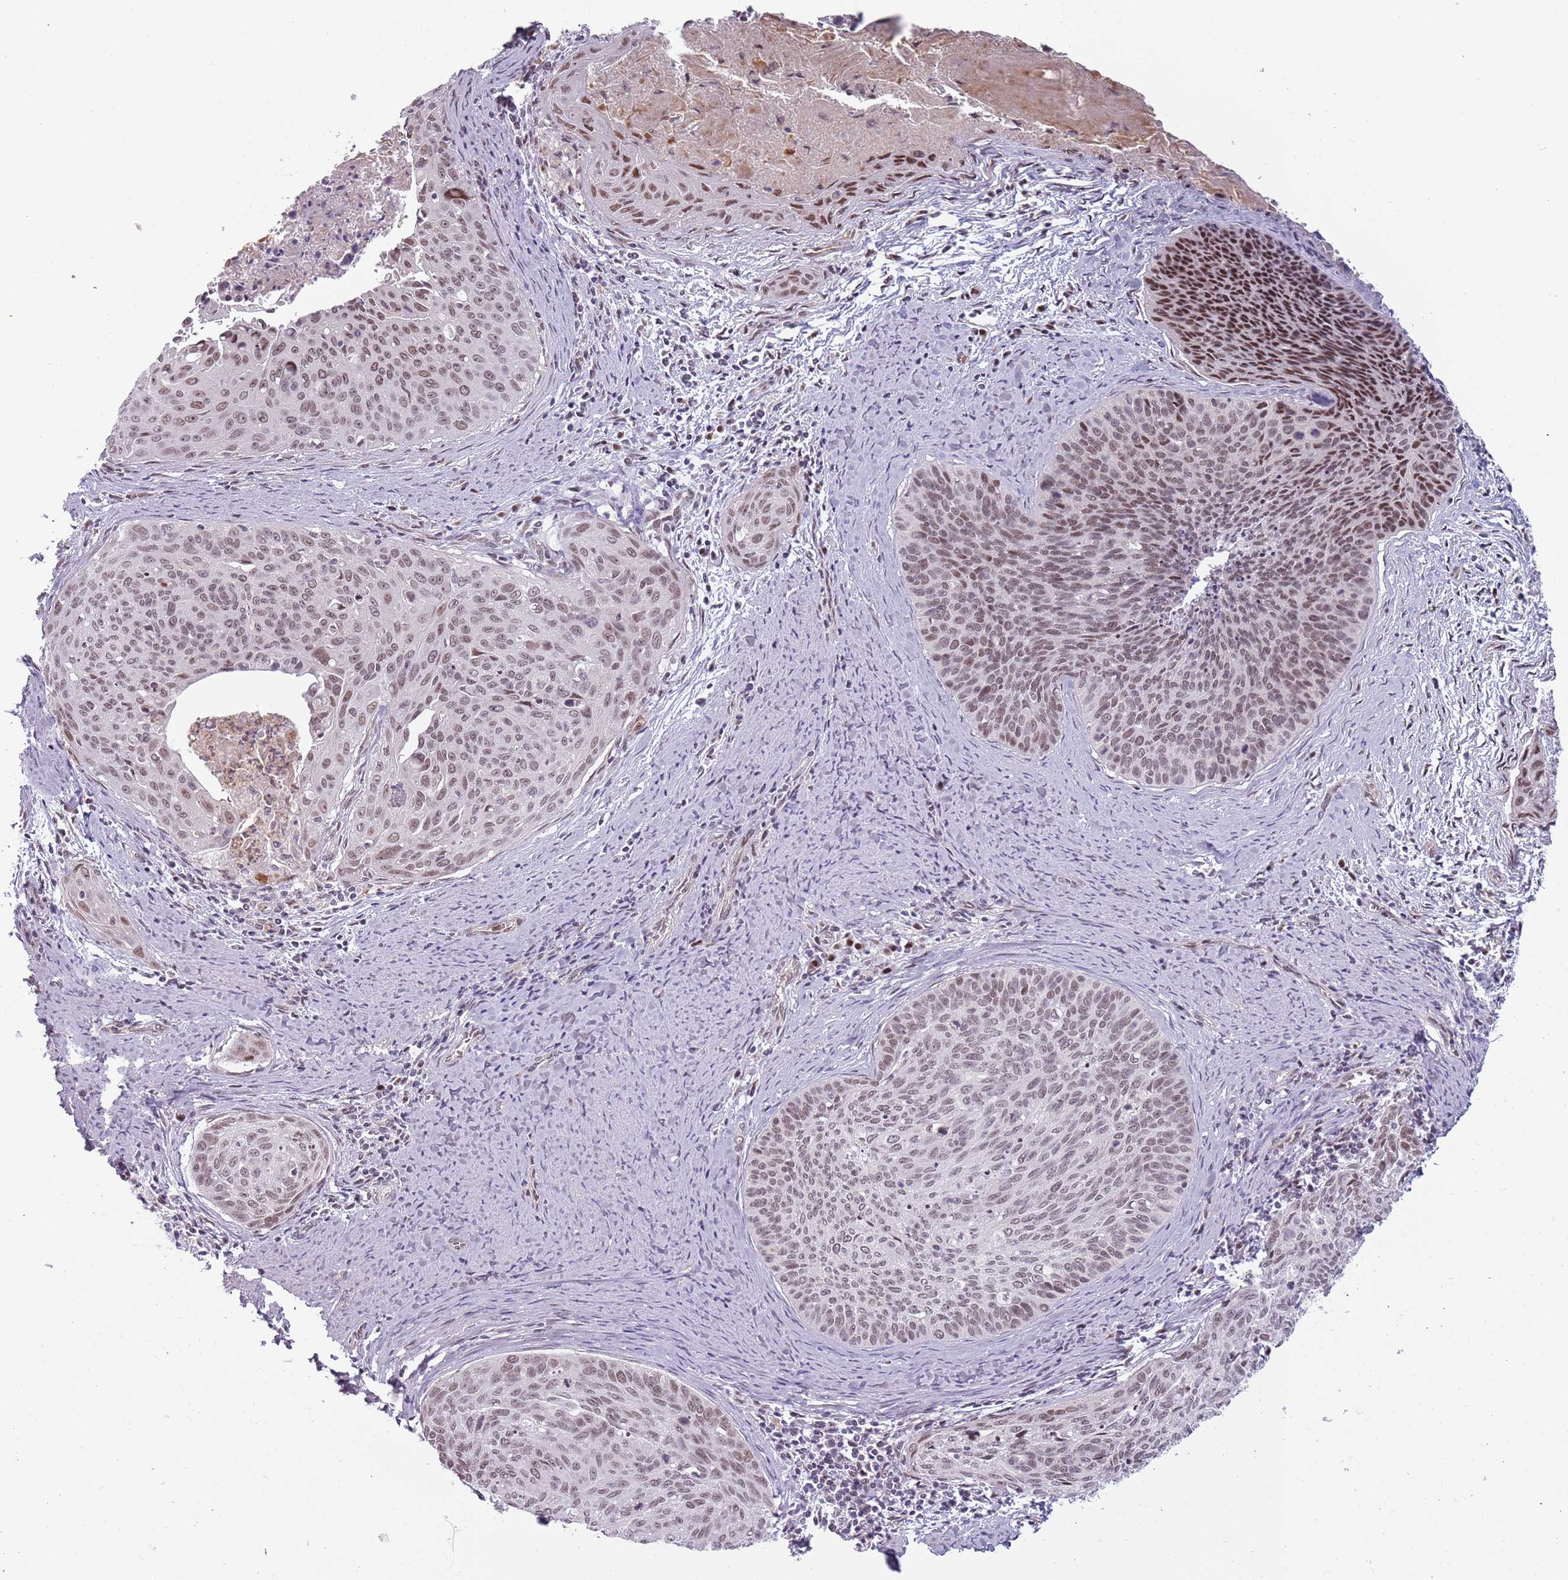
{"staining": {"intensity": "moderate", "quantity": ">75%", "location": "nuclear"}, "tissue": "cervical cancer", "cell_type": "Tumor cells", "image_type": "cancer", "snomed": [{"axis": "morphology", "description": "Squamous cell carcinoma, NOS"}, {"axis": "topography", "description": "Cervix"}], "caption": "Approximately >75% of tumor cells in squamous cell carcinoma (cervical) reveal moderate nuclear protein staining as visualized by brown immunohistochemical staining.", "gene": "REXO4", "patient": {"sex": "female", "age": 55}}